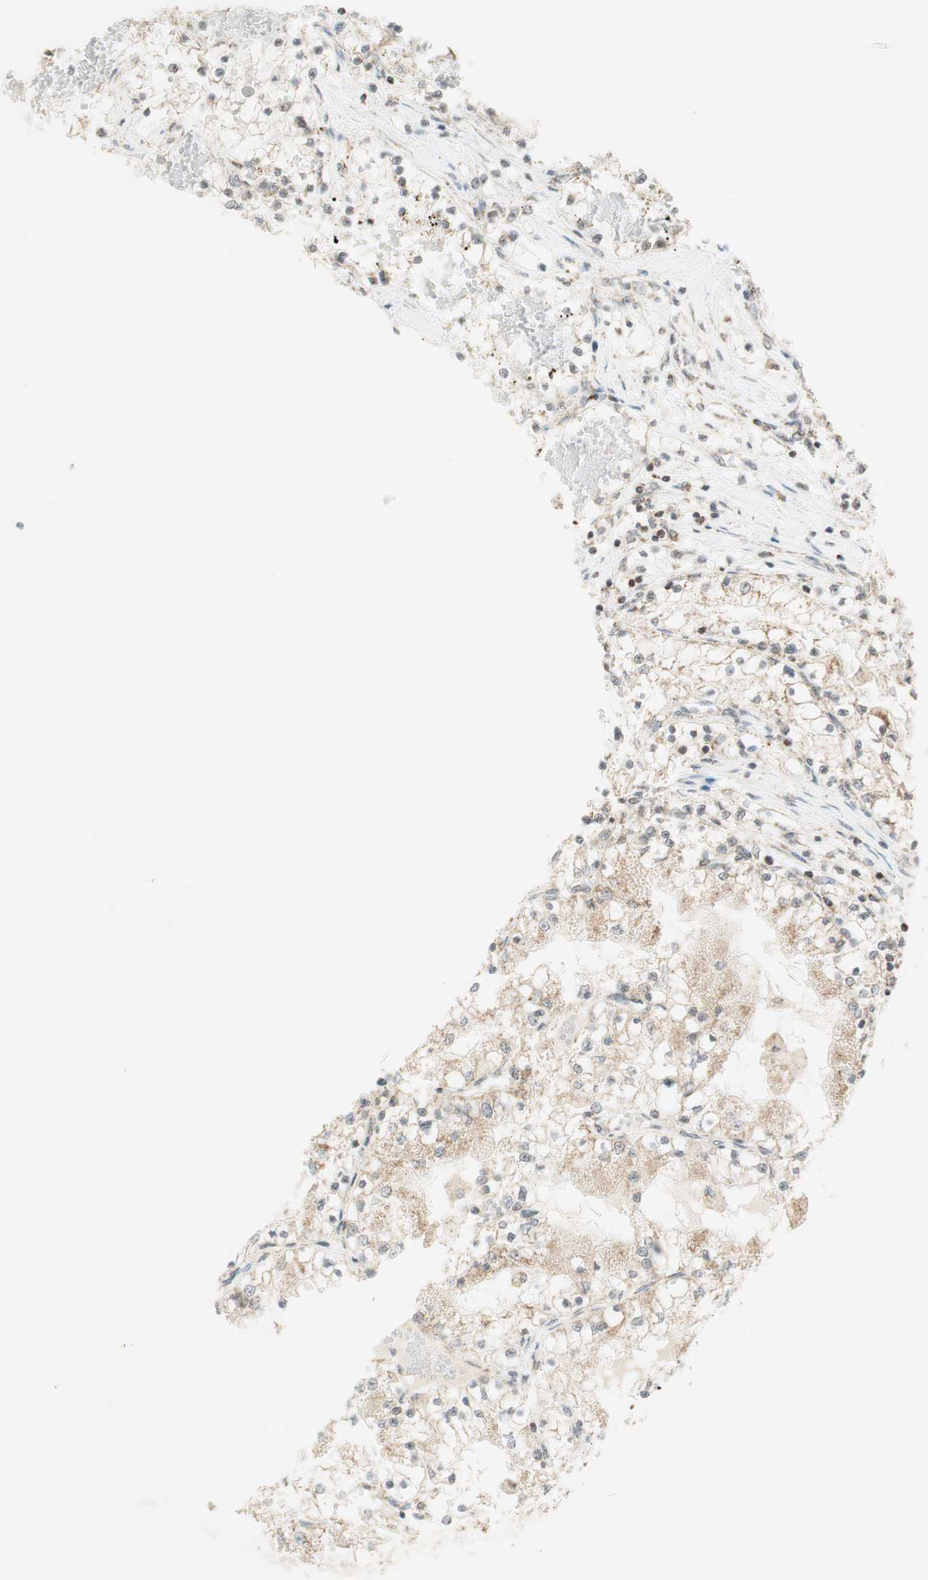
{"staining": {"intensity": "weak", "quantity": "25%-75%", "location": "cytoplasmic/membranous"}, "tissue": "renal cancer", "cell_type": "Tumor cells", "image_type": "cancer", "snomed": [{"axis": "morphology", "description": "Adenocarcinoma, NOS"}, {"axis": "topography", "description": "Kidney"}], "caption": "Immunohistochemistry (IHC) micrograph of neoplastic tissue: renal adenocarcinoma stained using immunohistochemistry (IHC) displays low levels of weak protein expression localized specifically in the cytoplasmic/membranous of tumor cells, appearing as a cytoplasmic/membranous brown color.", "gene": "ZNF782", "patient": {"sex": "male", "age": 68}}